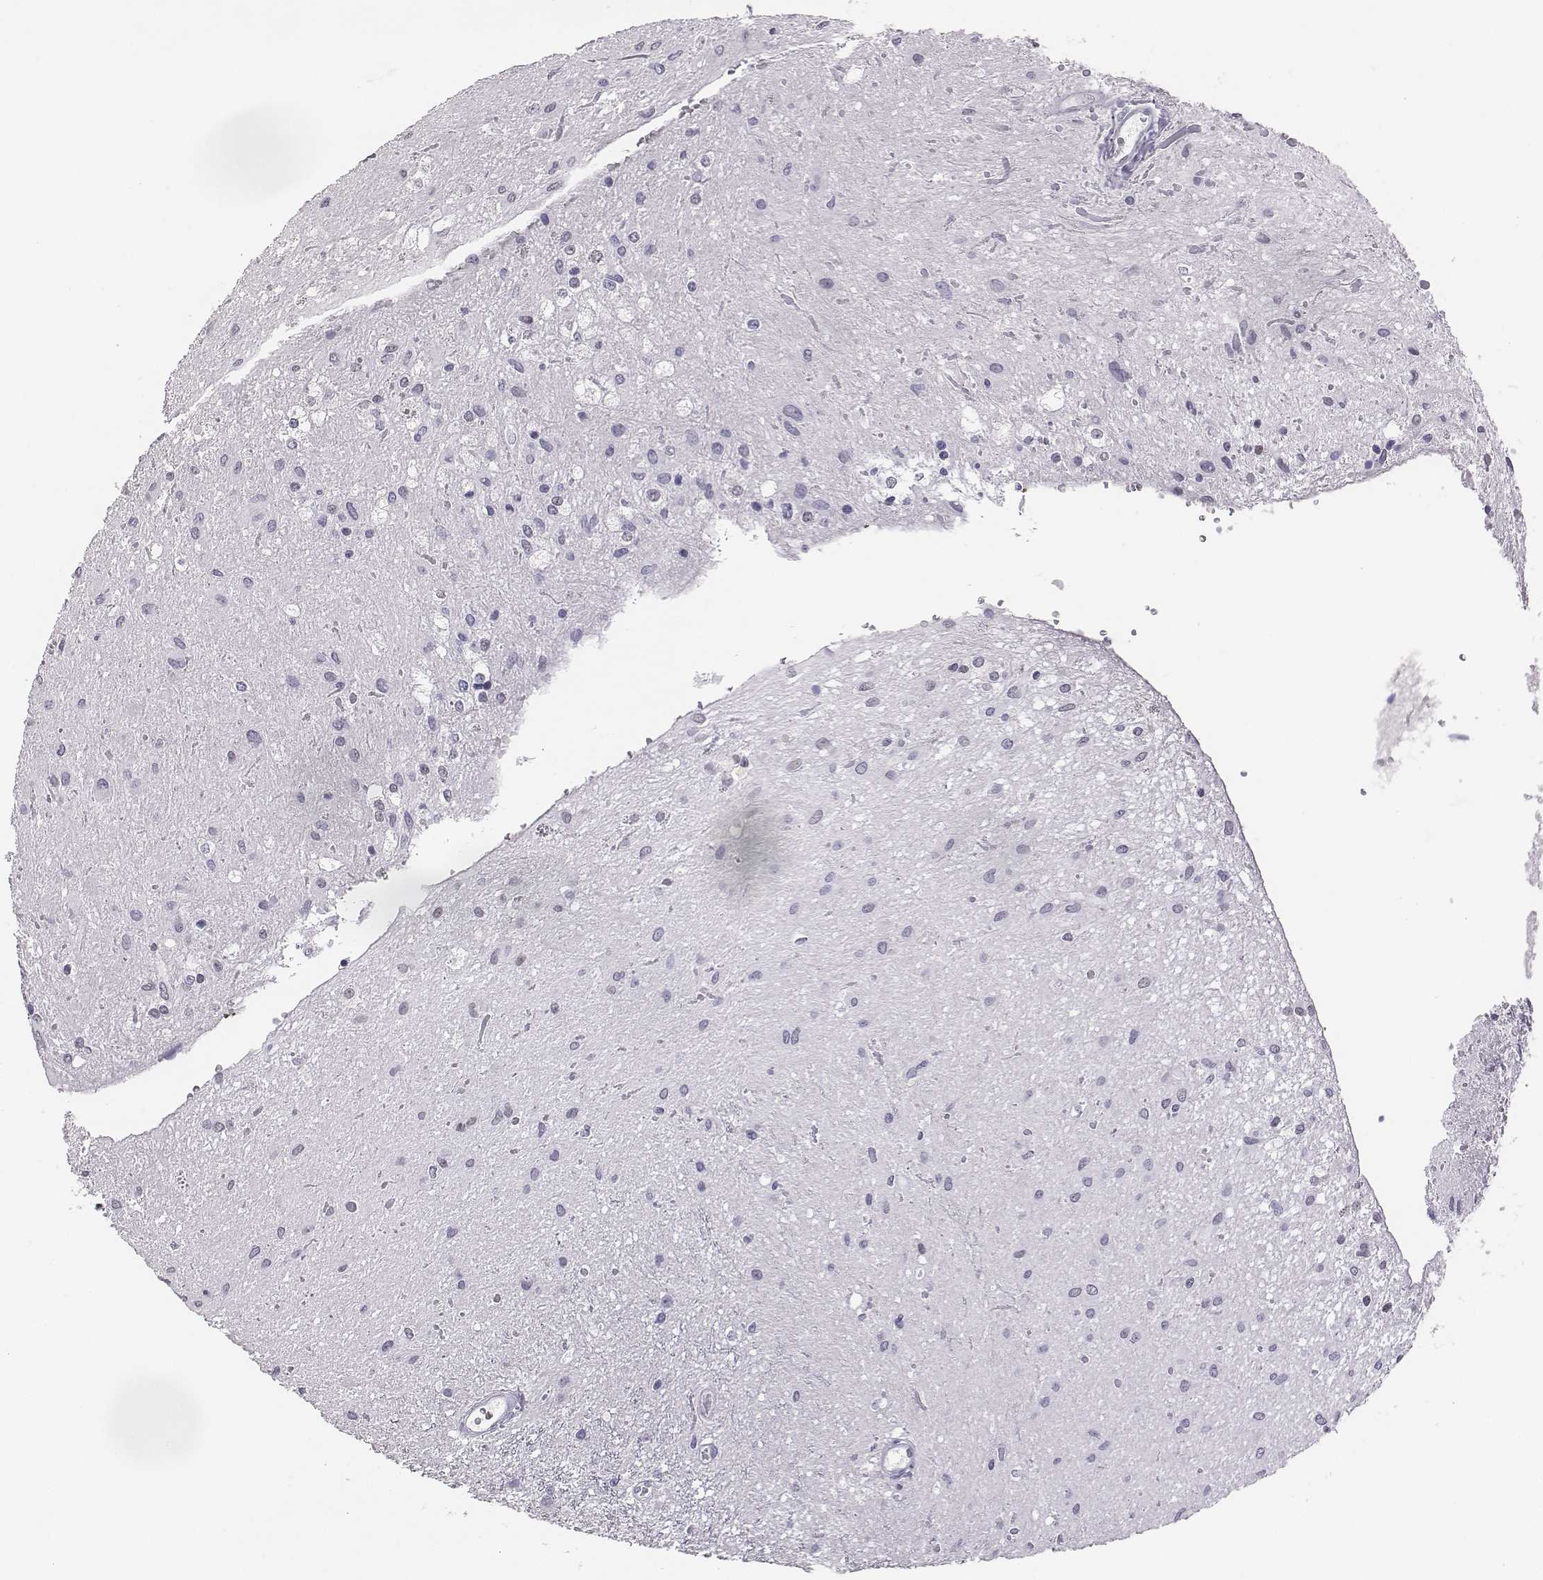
{"staining": {"intensity": "negative", "quantity": "none", "location": "none"}, "tissue": "glioma", "cell_type": "Tumor cells", "image_type": "cancer", "snomed": [{"axis": "morphology", "description": "Glioma, malignant, Low grade"}, {"axis": "topography", "description": "Cerebellum"}], "caption": "Tumor cells are negative for brown protein staining in glioma.", "gene": "ACOD1", "patient": {"sex": "female", "age": 14}}